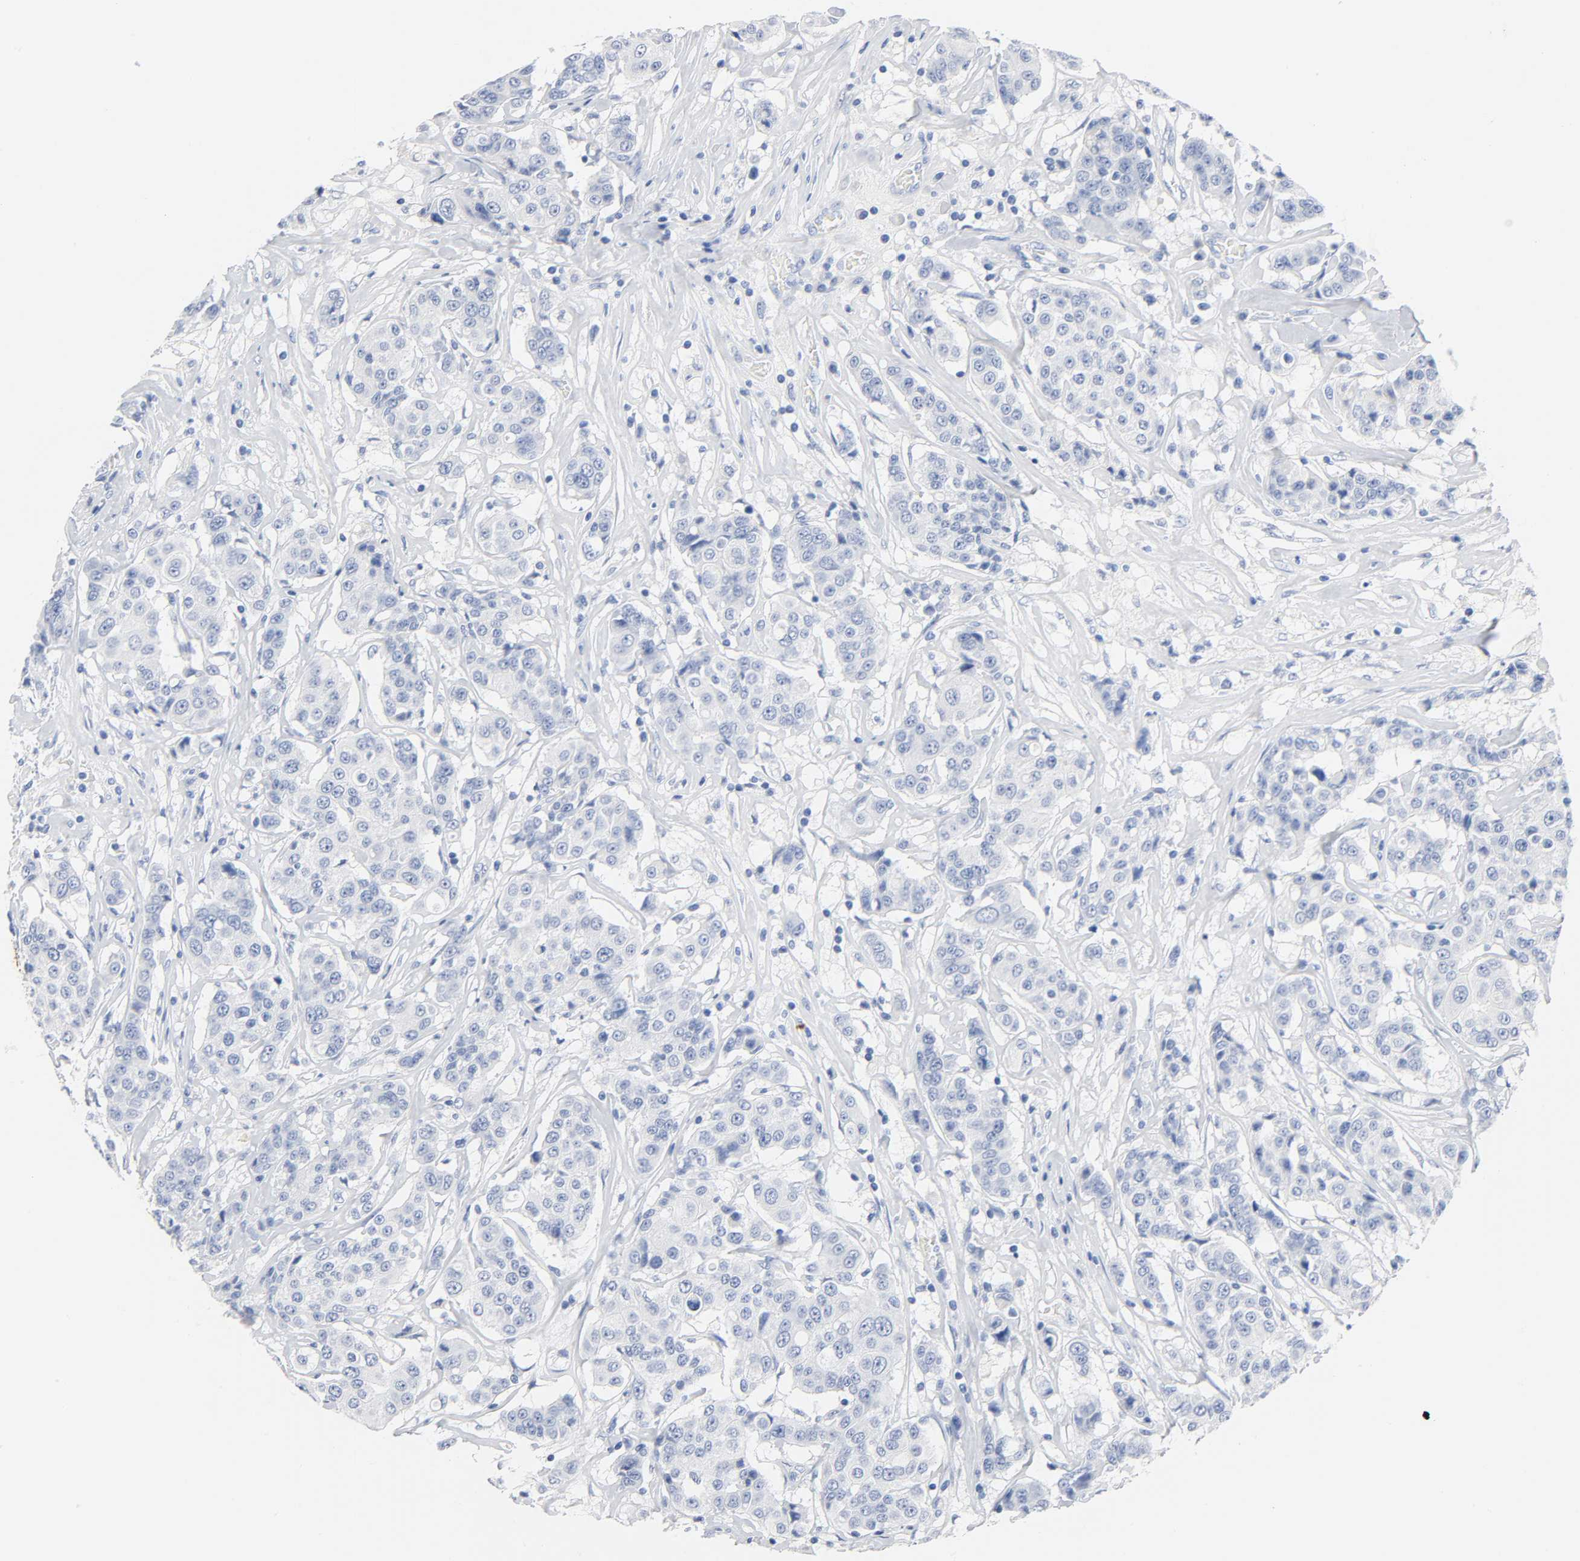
{"staining": {"intensity": "negative", "quantity": "none", "location": "none"}, "tissue": "breast cancer", "cell_type": "Tumor cells", "image_type": "cancer", "snomed": [{"axis": "morphology", "description": "Duct carcinoma"}, {"axis": "topography", "description": "Breast"}], "caption": "Breast invasive ductal carcinoma was stained to show a protein in brown. There is no significant staining in tumor cells. Brightfield microscopy of immunohistochemistry (IHC) stained with DAB (3,3'-diaminobenzidine) (brown) and hematoxylin (blue), captured at high magnification.", "gene": "ACP3", "patient": {"sex": "female", "age": 27}}